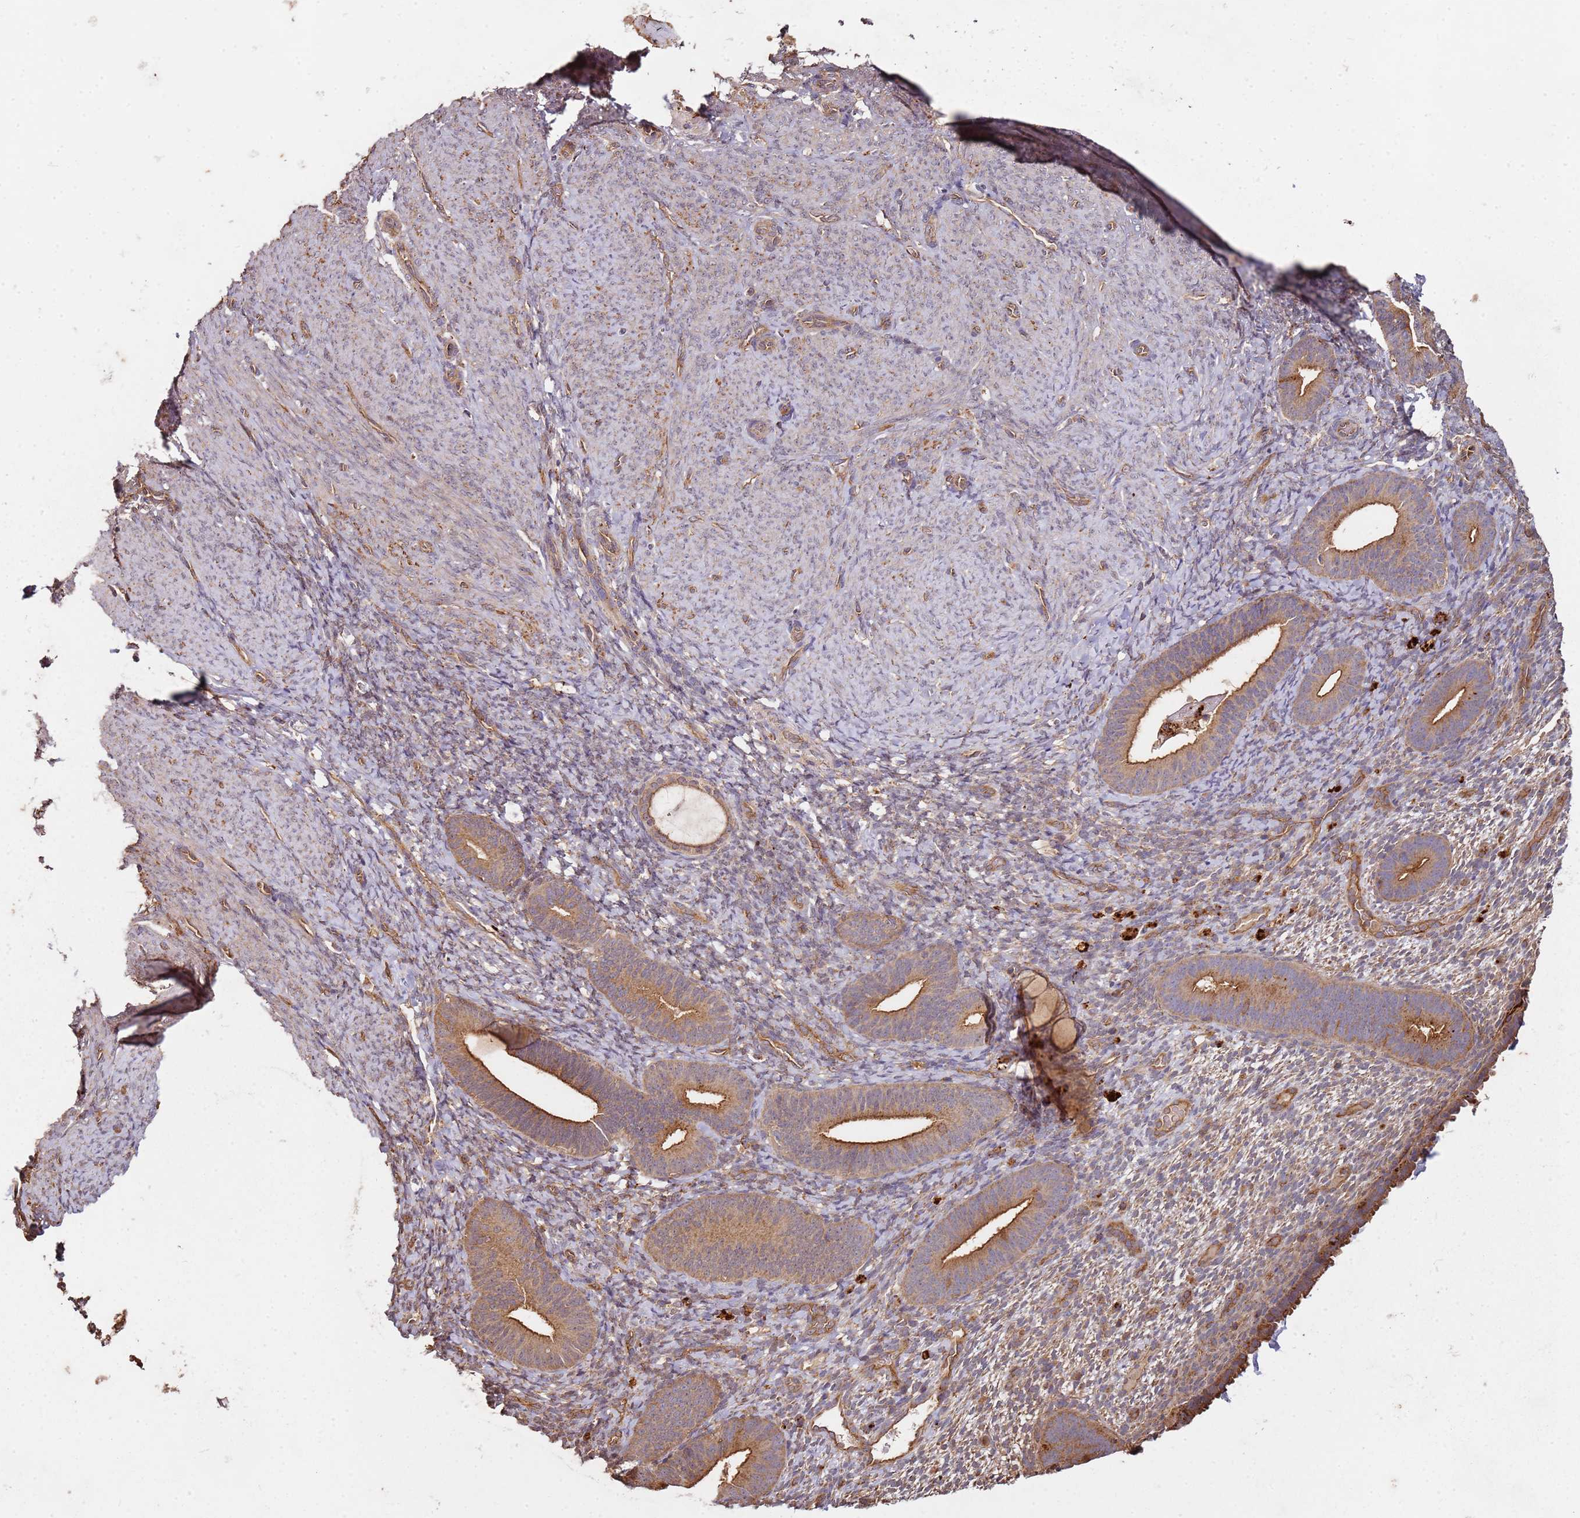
{"staining": {"intensity": "moderate", "quantity": "25%-75%", "location": "cytoplasmic/membranous"}, "tissue": "endometrium", "cell_type": "Cells in endometrial stroma", "image_type": "normal", "snomed": [{"axis": "morphology", "description": "Normal tissue, NOS"}, {"axis": "topography", "description": "Endometrium"}], "caption": "A brown stain shows moderate cytoplasmic/membranous positivity of a protein in cells in endometrial stroma of normal human endometrium.", "gene": "SCGB2B2", "patient": {"sex": "female", "age": 65}}